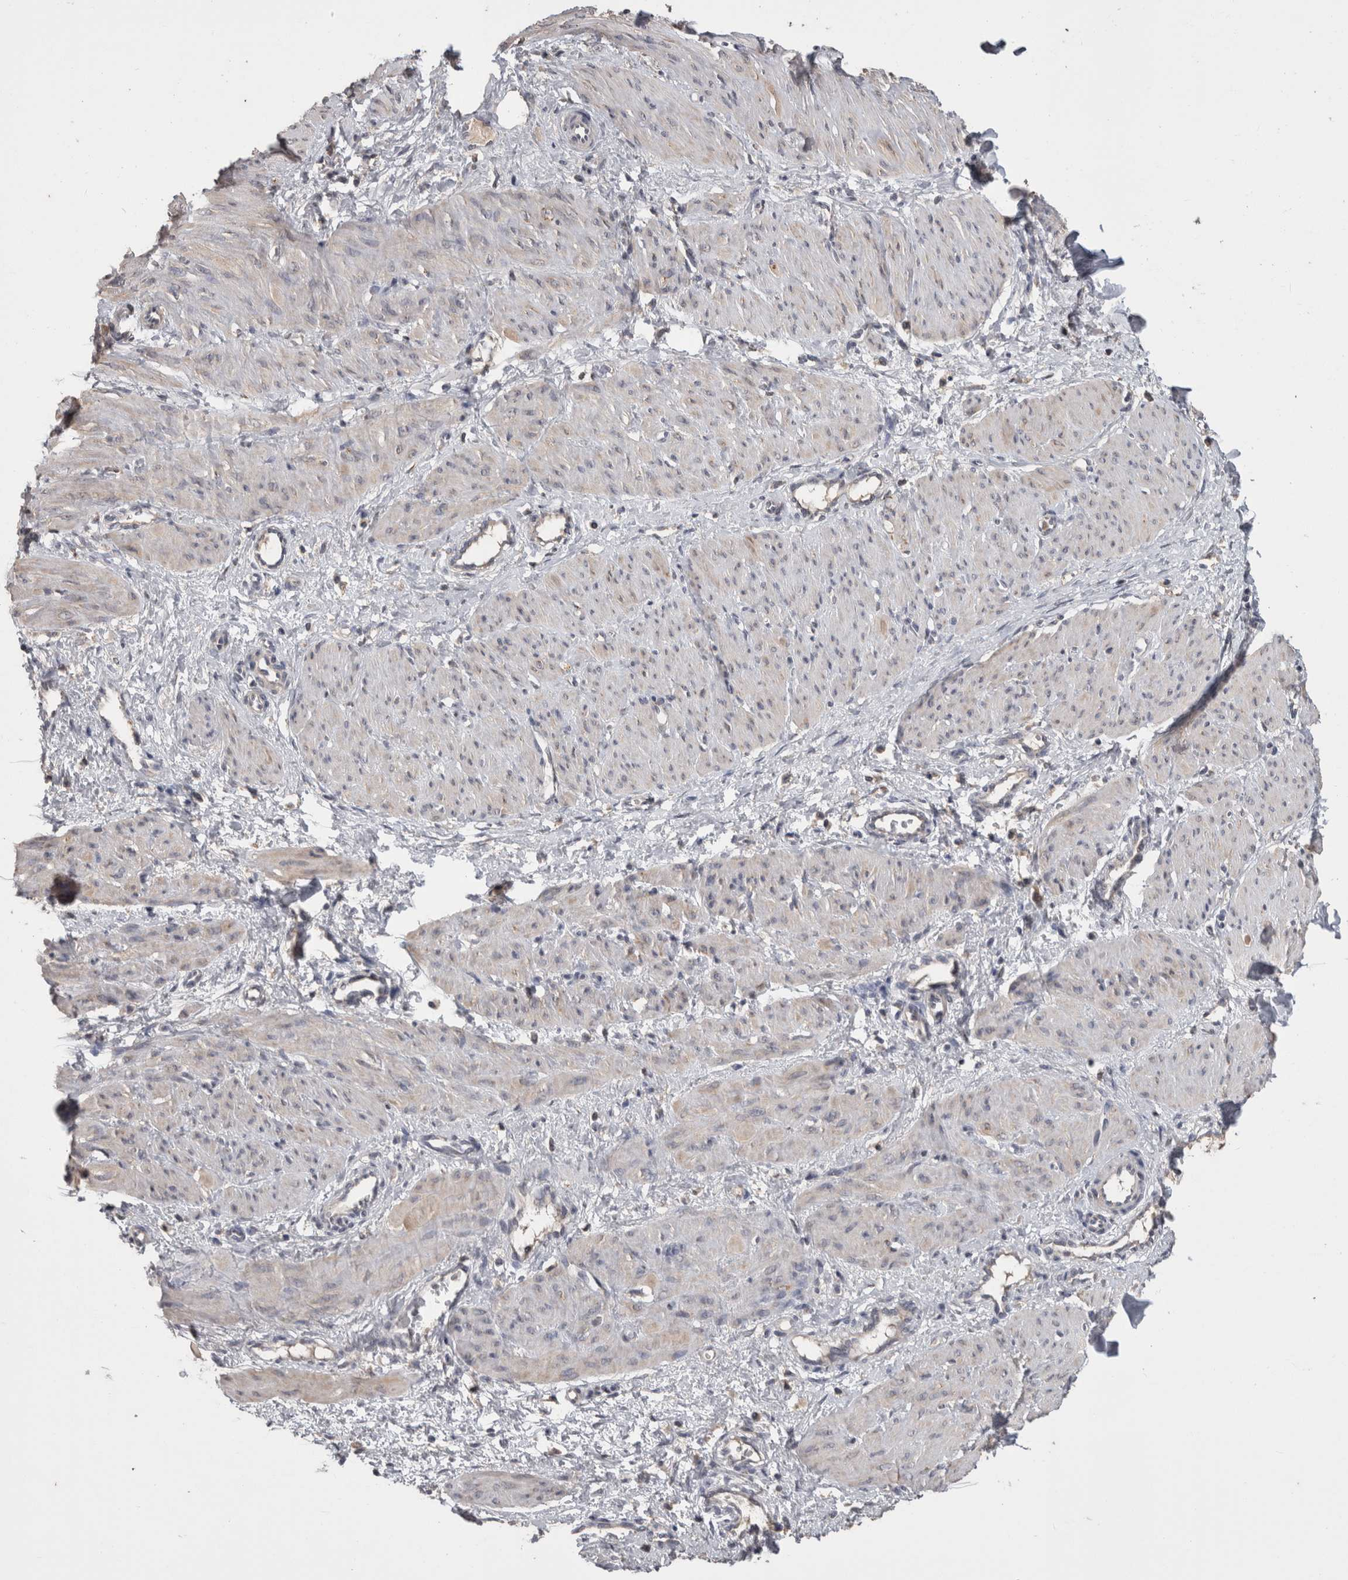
{"staining": {"intensity": "weak", "quantity": "<25%", "location": "cytoplasmic/membranous"}, "tissue": "smooth muscle", "cell_type": "Smooth muscle cells", "image_type": "normal", "snomed": [{"axis": "morphology", "description": "Normal tissue, NOS"}, {"axis": "topography", "description": "Endometrium"}], "caption": "A histopathology image of human smooth muscle is negative for staining in smooth muscle cells. (Brightfield microscopy of DAB (3,3'-diaminobenzidine) immunohistochemistry at high magnification).", "gene": "ANXA13", "patient": {"sex": "female", "age": 33}}